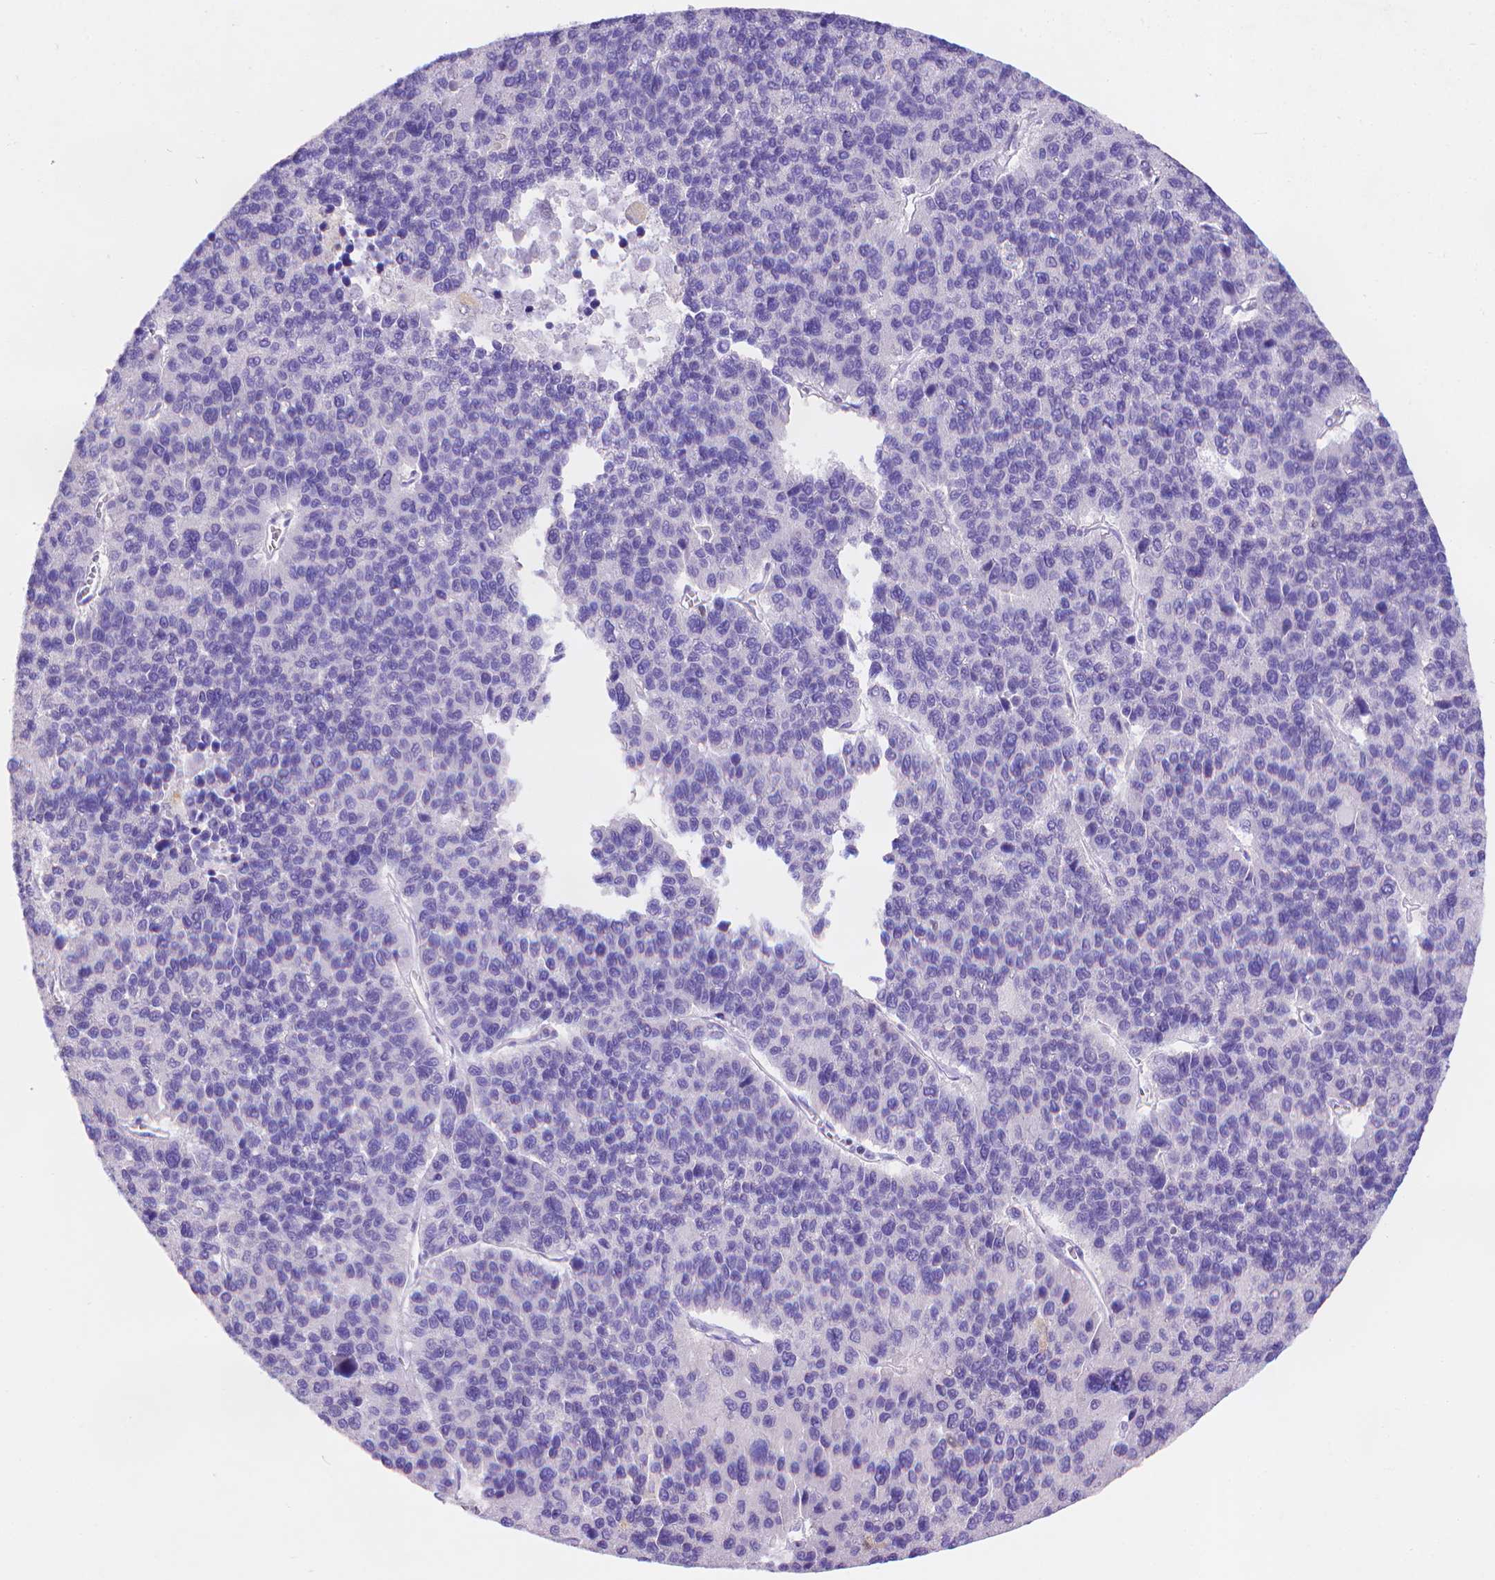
{"staining": {"intensity": "negative", "quantity": "none", "location": "none"}, "tissue": "liver cancer", "cell_type": "Tumor cells", "image_type": "cancer", "snomed": [{"axis": "morphology", "description": "Carcinoma, Hepatocellular, NOS"}, {"axis": "topography", "description": "Liver"}], "caption": "Tumor cells show no significant positivity in liver cancer (hepatocellular carcinoma).", "gene": "FGD2", "patient": {"sex": "female", "age": 41}}